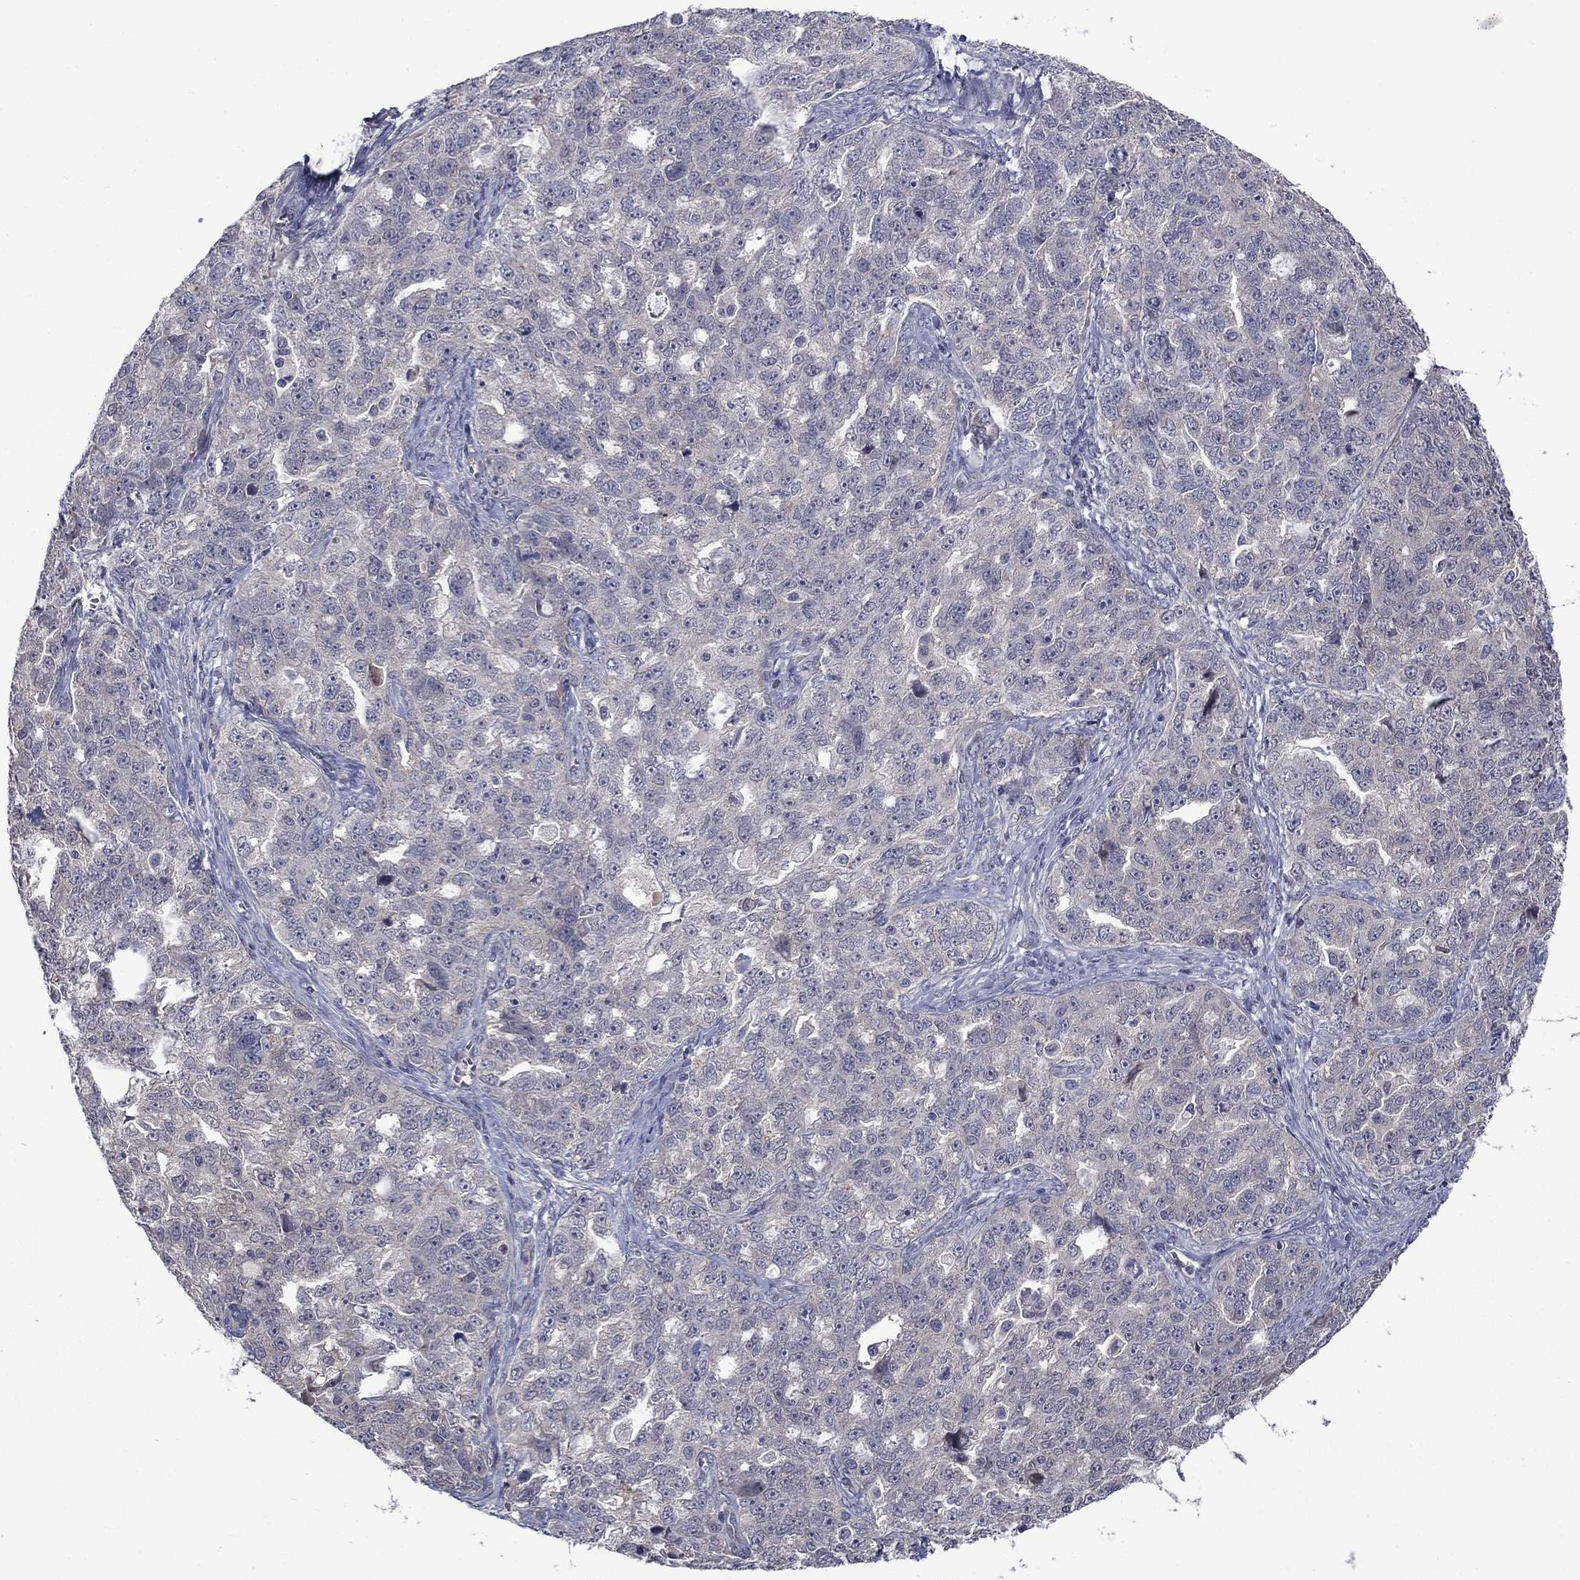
{"staining": {"intensity": "negative", "quantity": "none", "location": "none"}, "tissue": "ovarian cancer", "cell_type": "Tumor cells", "image_type": "cancer", "snomed": [{"axis": "morphology", "description": "Cystadenocarcinoma, serous, NOS"}, {"axis": "topography", "description": "Ovary"}], "caption": "IHC histopathology image of neoplastic tissue: human ovarian cancer (serous cystadenocarcinoma) stained with DAB exhibits no significant protein staining in tumor cells.", "gene": "FAM3B", "patient": {"sex": "female", "age": 51}}